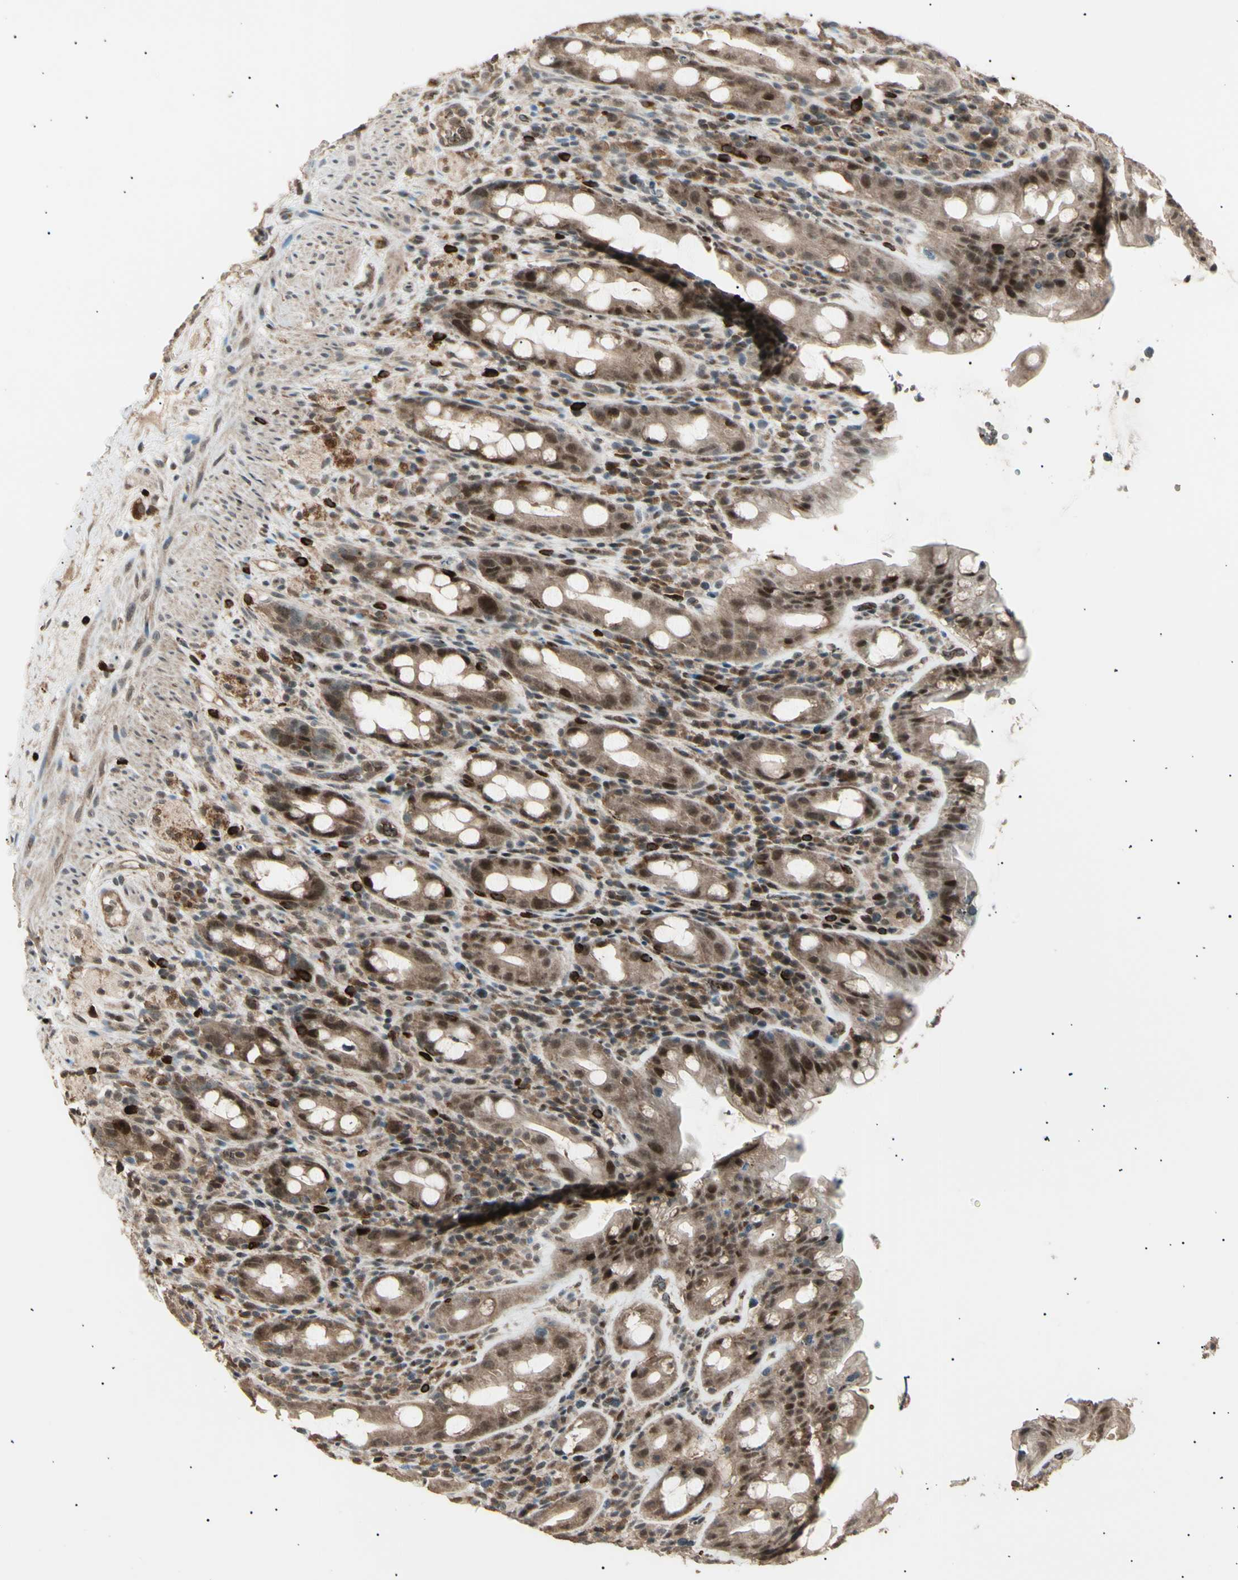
{"staining": {"intensity": "strong", "quantity": ">75%", "location": "cytoplasmic/membranous,nuclear"}, "tissue": "rectum", "cell_type": "Glandular cells", "image_type": "normal", "snomed": [{"axis": "morphology", "description": "Normal tissue, NOS"}, {"axis": "topography", "description": "Rectum"}], "caption": "Immunohistochemistry (IHC) histopathology image of unremarkable rectum: rectum stained using immunohistochemistry demonstrates high levels of strong protein expression localized specifically in the cytoplasmic/membranous,nuclear of glandular cells, appearing as a cytoplasmic/membranous,nuclear brown color.", "gene": "NUAK2", "patient": {"sex": "male", "age": 44}}